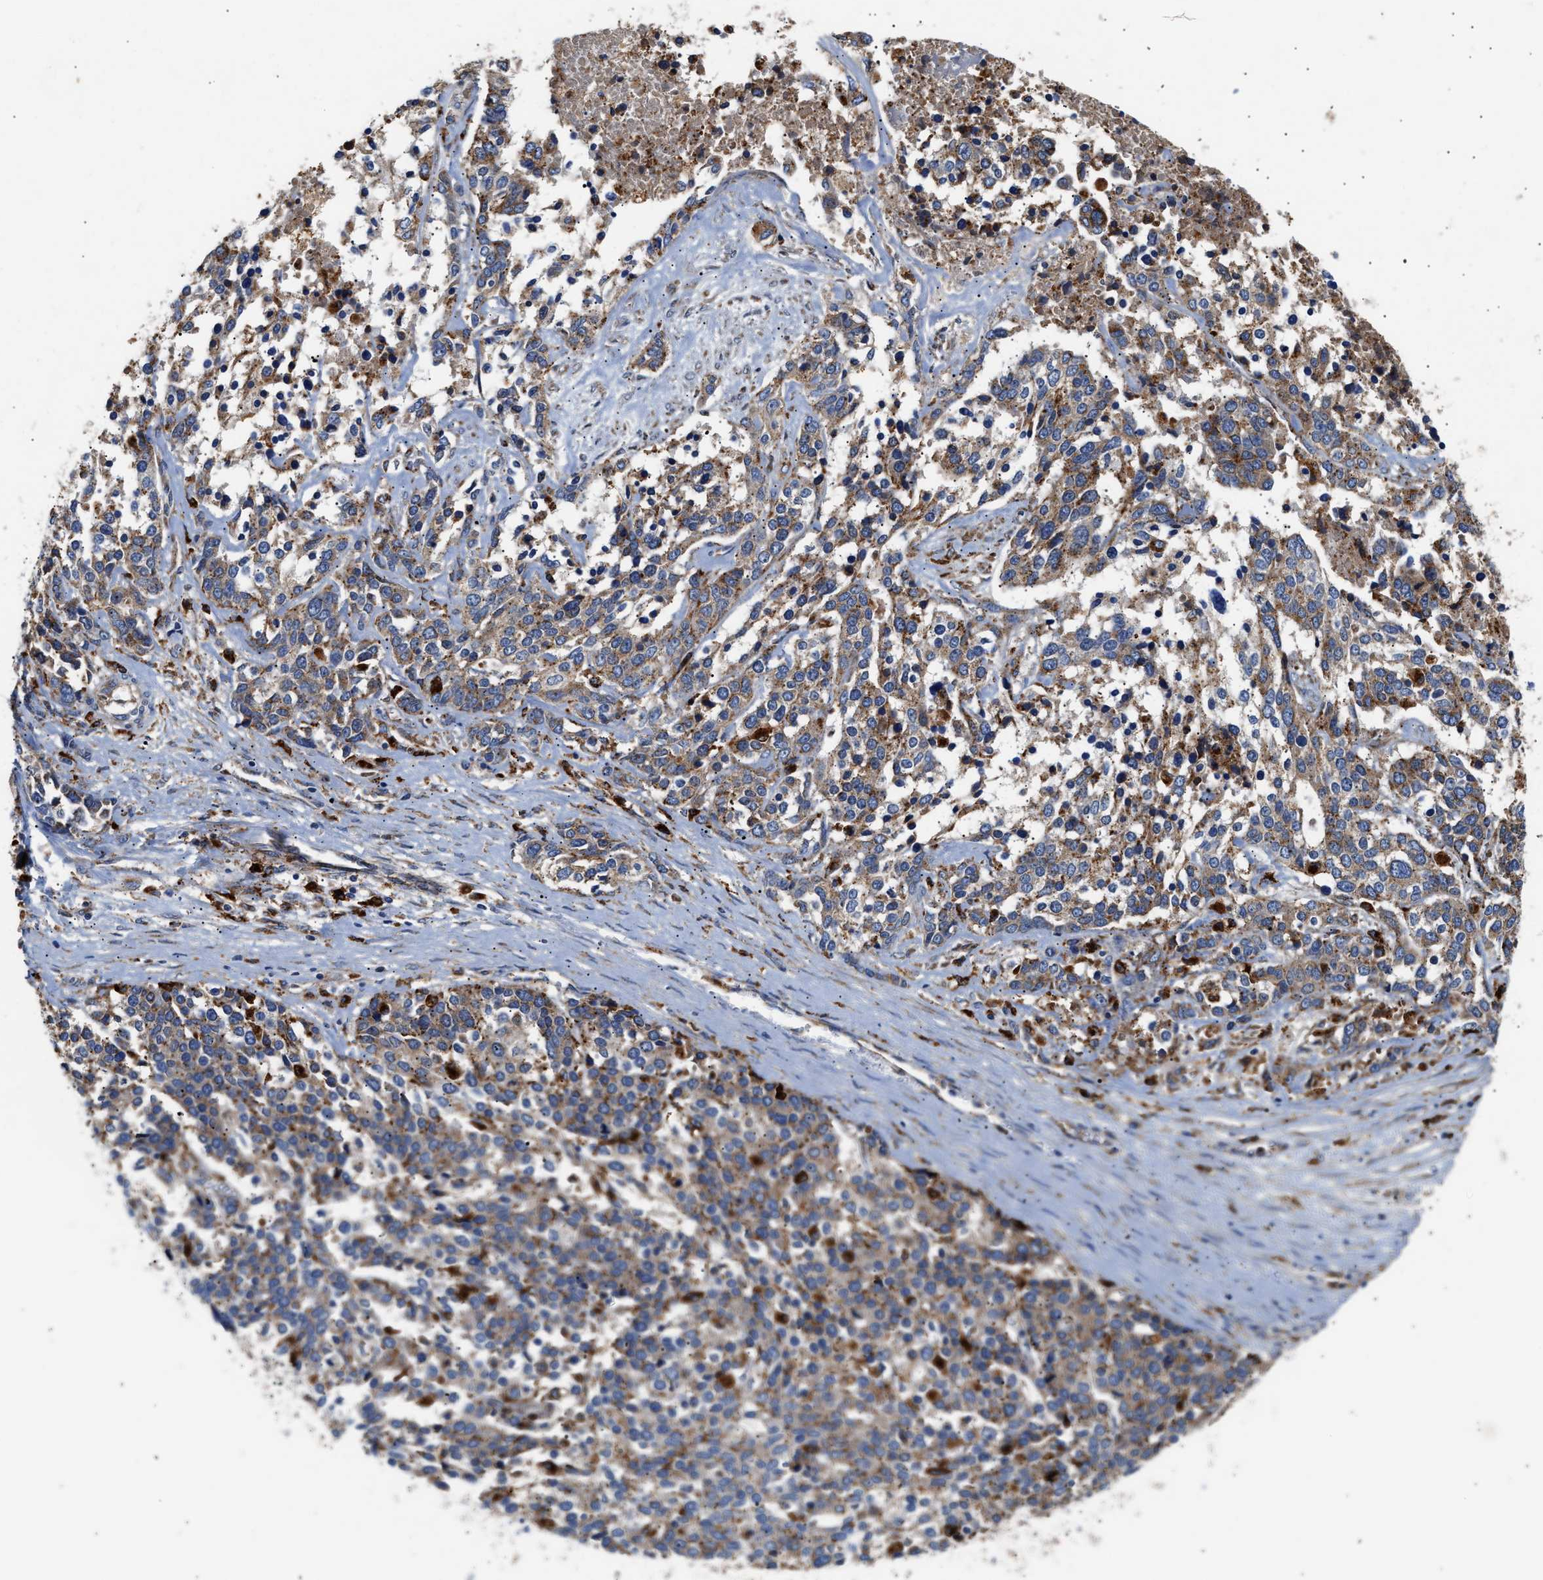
{"staining": {"intensity": "moderate", "quantity": ">75%", "location": "cytoplasmic/membranous"}, "tissue": "ovarian cancer", "cell_type": "Tumor cells", "image_type": "cancer", "snomed": [{"axis": "morphology", "description": "Cystadenocarcinoma, serous, NOS"}, {"axis": "topography", "description": "Ovary"}], "caption": "The histopathology image reveals a brown stain indicating the presence of a protein in the cytoplasmic/membranous of tumor cells in serous cystadenocarcinoma (ovarian).", "gene": "CCDC146", "patient": {"sex": "female", "age": 44}}